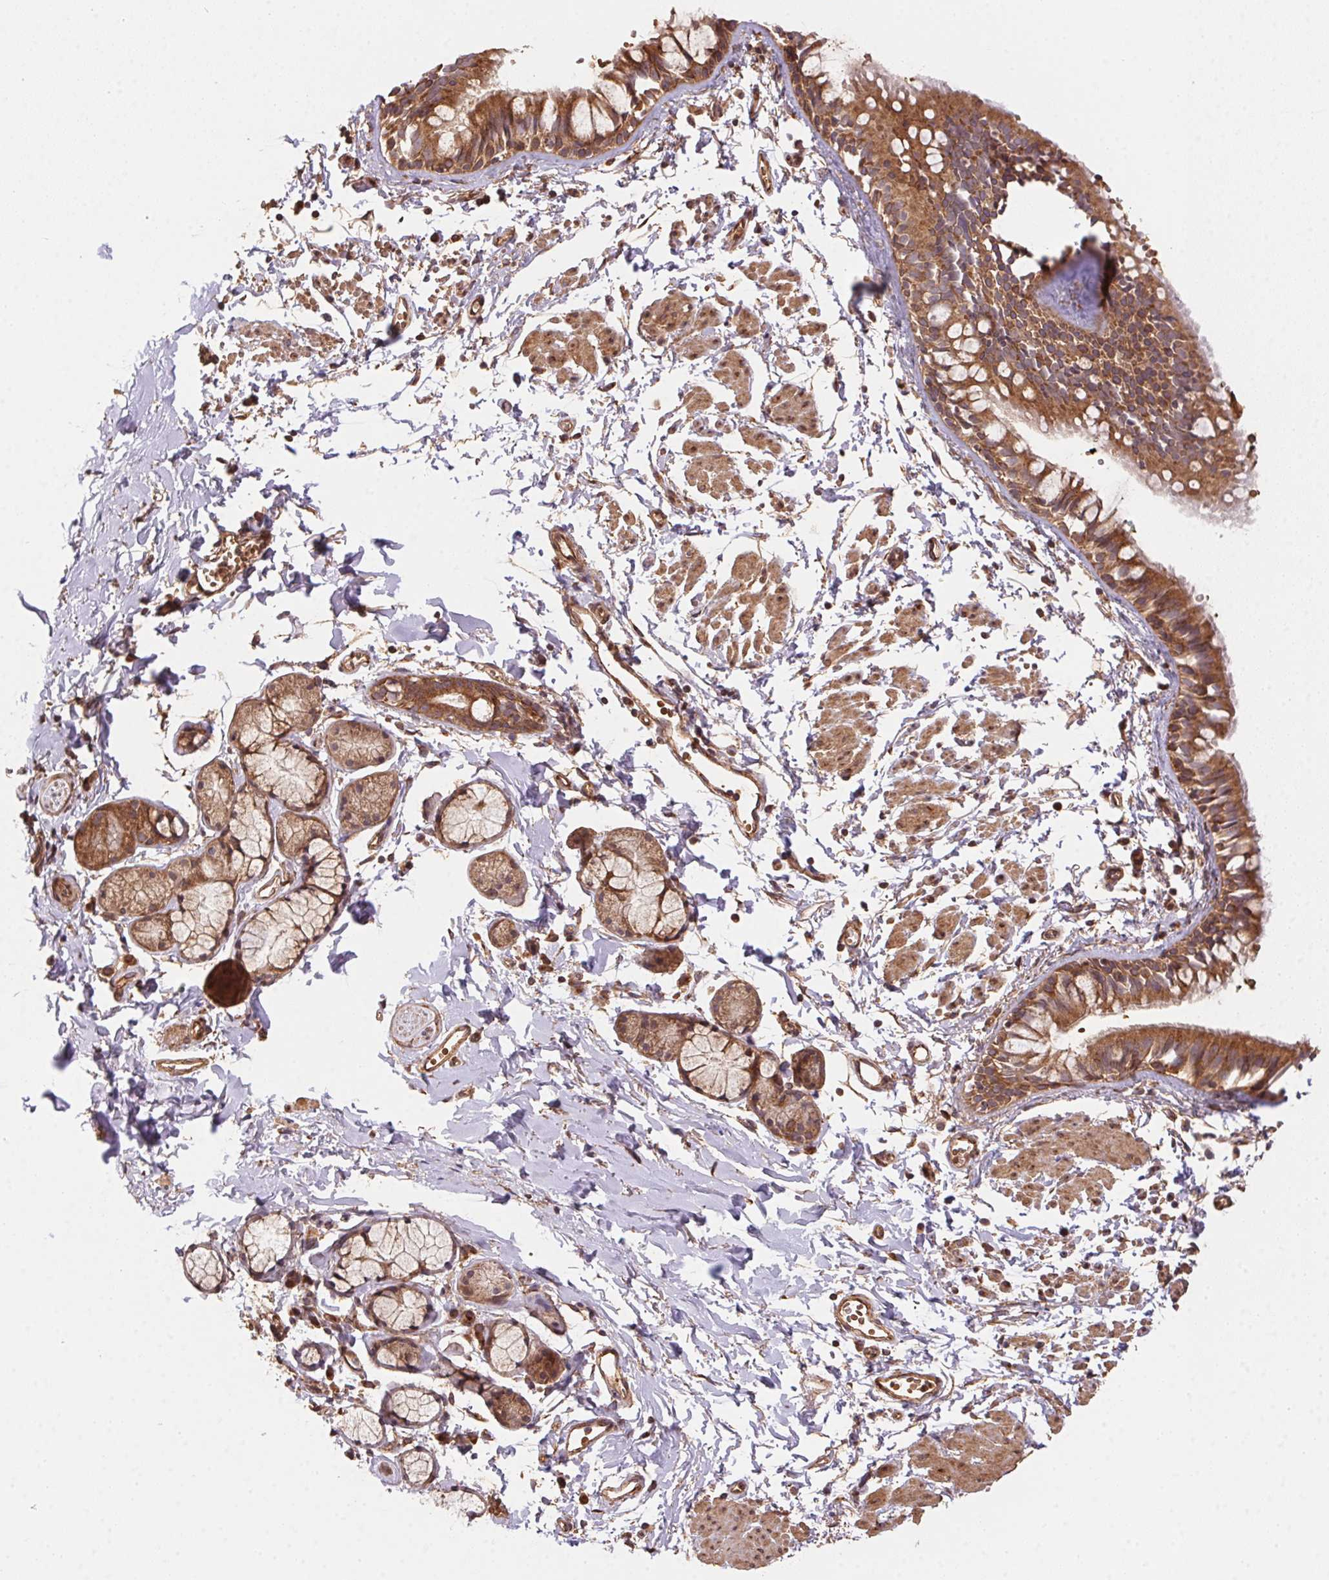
{"staining": {"intensity": "strong", "quantity": ">75%", "location": "cytoplasmic/membranous"}, "tissue": "bronchus", "cell_type": "Respiratory epithelial cells", "image_type": "normal", "snomed": [{"axis": "morphology", "description": "Normal tissue, NOS"}, {"axis": "topography", "description": "Cartilage tissue"}, {"axis": "topography", "description": "Bronchus"}], "caption": "Bronchus stained with a brown dye demonstrates strong cytoplasmic/membranous positive staining in about >75% of respiratory epithelial cells.", "gene": "USE1", "patient": {"sex": "female", "age": 59}}